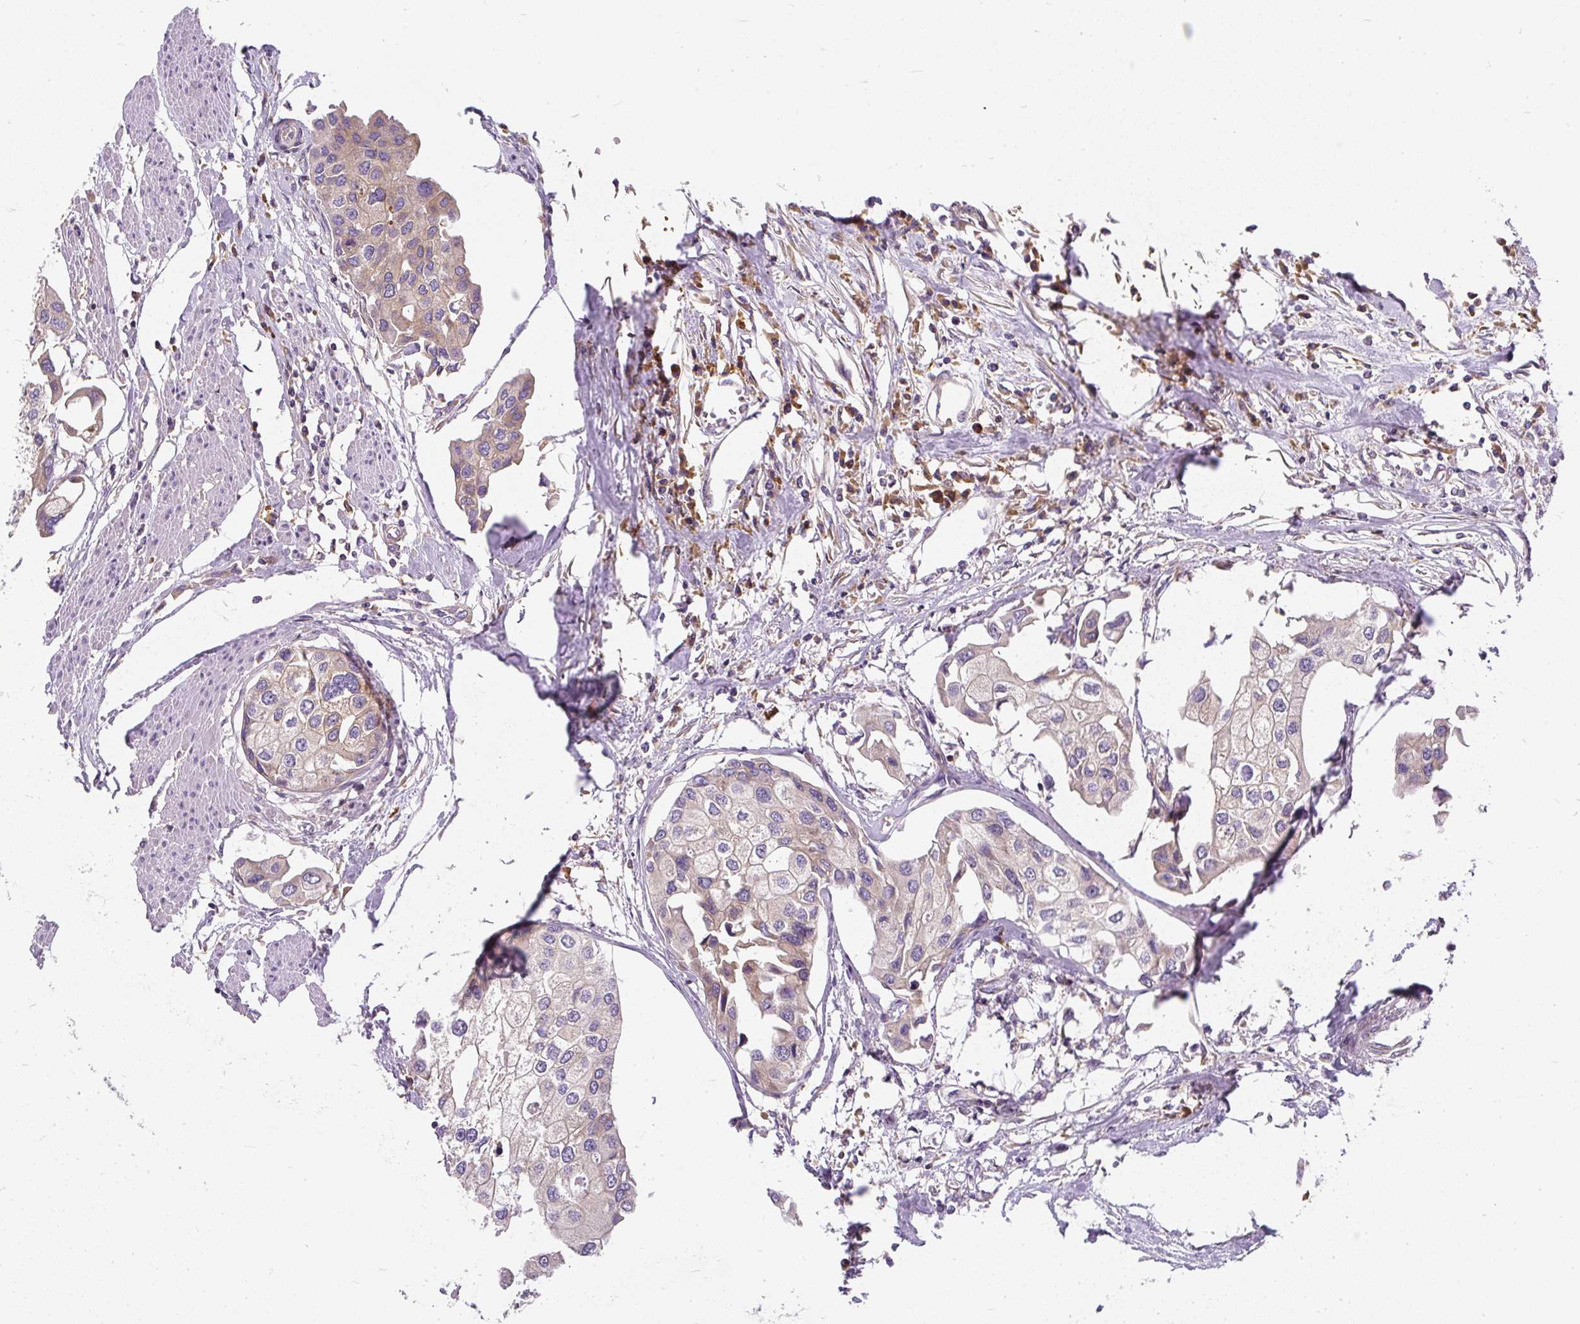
{"staining": {"intensity": "weak", "quantity": "<25%", "location": "cytoplasmic/membranous"}, "tissue": "urothelial cancer", "cell_type": "Tumor cells", "image_type": "cancer", "snomed": [{"axis": "morphology", "description": "Urothelial carcinoma, High grade"}, {"axis": "topography", "description": "Urinary bladder"}], "caption": "Immunohistochemistry (IHC) of human high-grade urothelial carcinoma demonstrates no positivity in tumor cells.", "gene": "CYP20A1", "patient": {"sex": "male", "age": 64}}